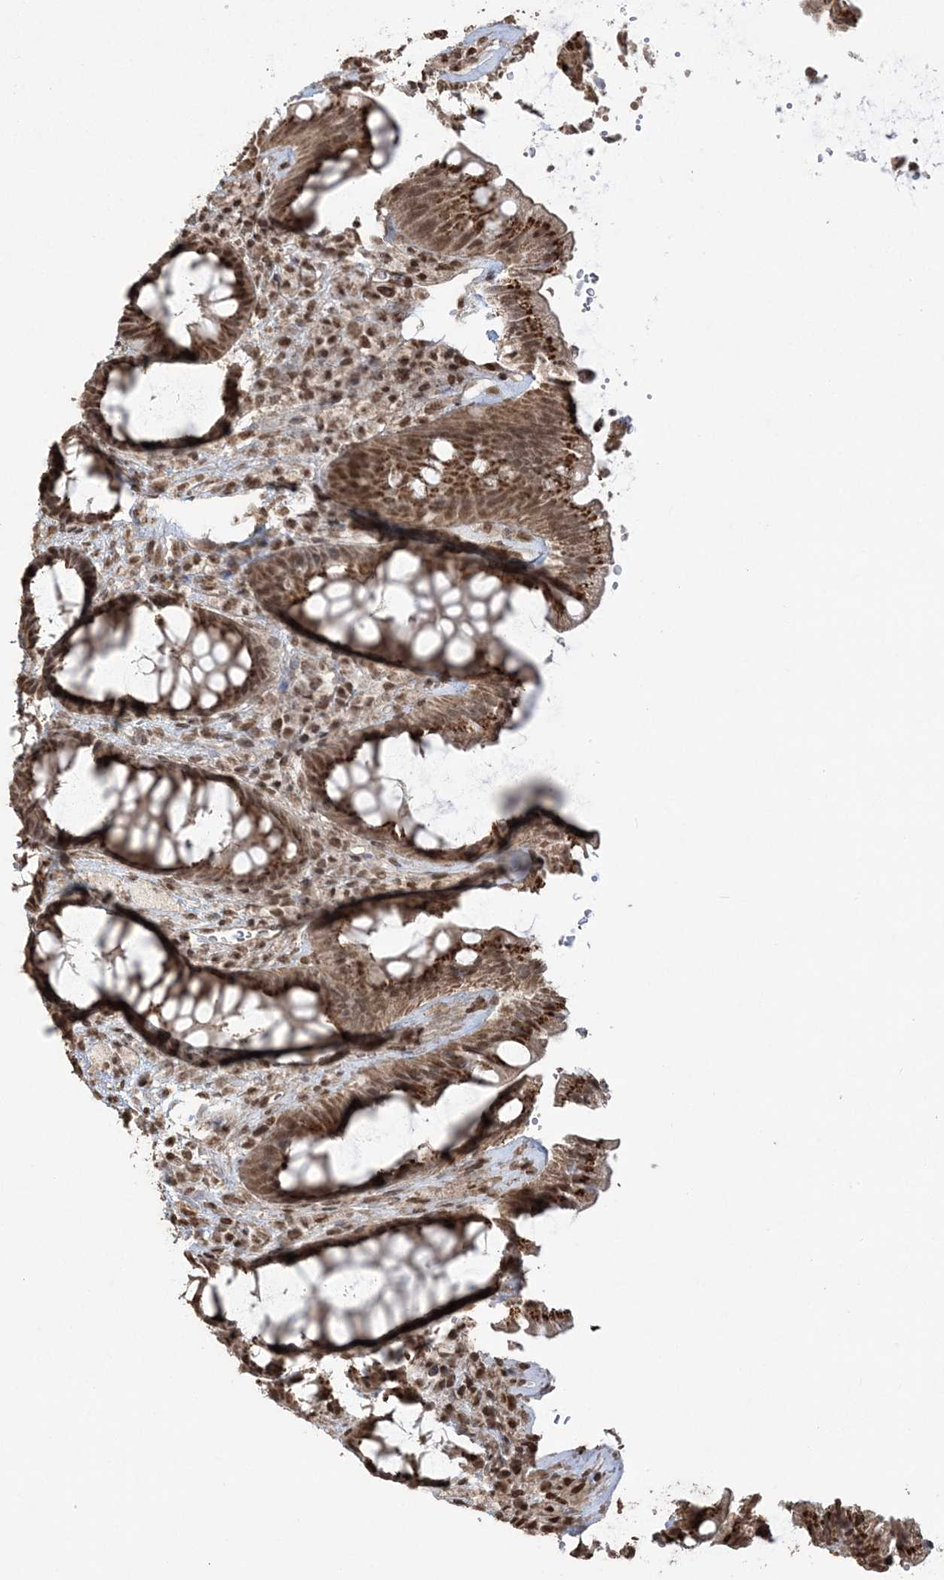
{"staining": {"intensity": "moderate", "quantity": ">75%", "location": "cytoplasmic/membranous,nuclear"}, "tissue": "rectum", "cell_type": "Glandular cells", "image_type": "normal", "snomed": [{"axis": "morphology", "description": "Normal tissue, NOS"}, {"axis": "topography", "description": "Rectum"}], "caption": "Brown immunohistochemical staining in unremarkable human rectum exhibits moderate cytoplasmic/membranous,nuclear positivity in approximately >75% of glandular cells.", "gene": "ZNF839", "patient": {"sex": "female", "age": 46}}